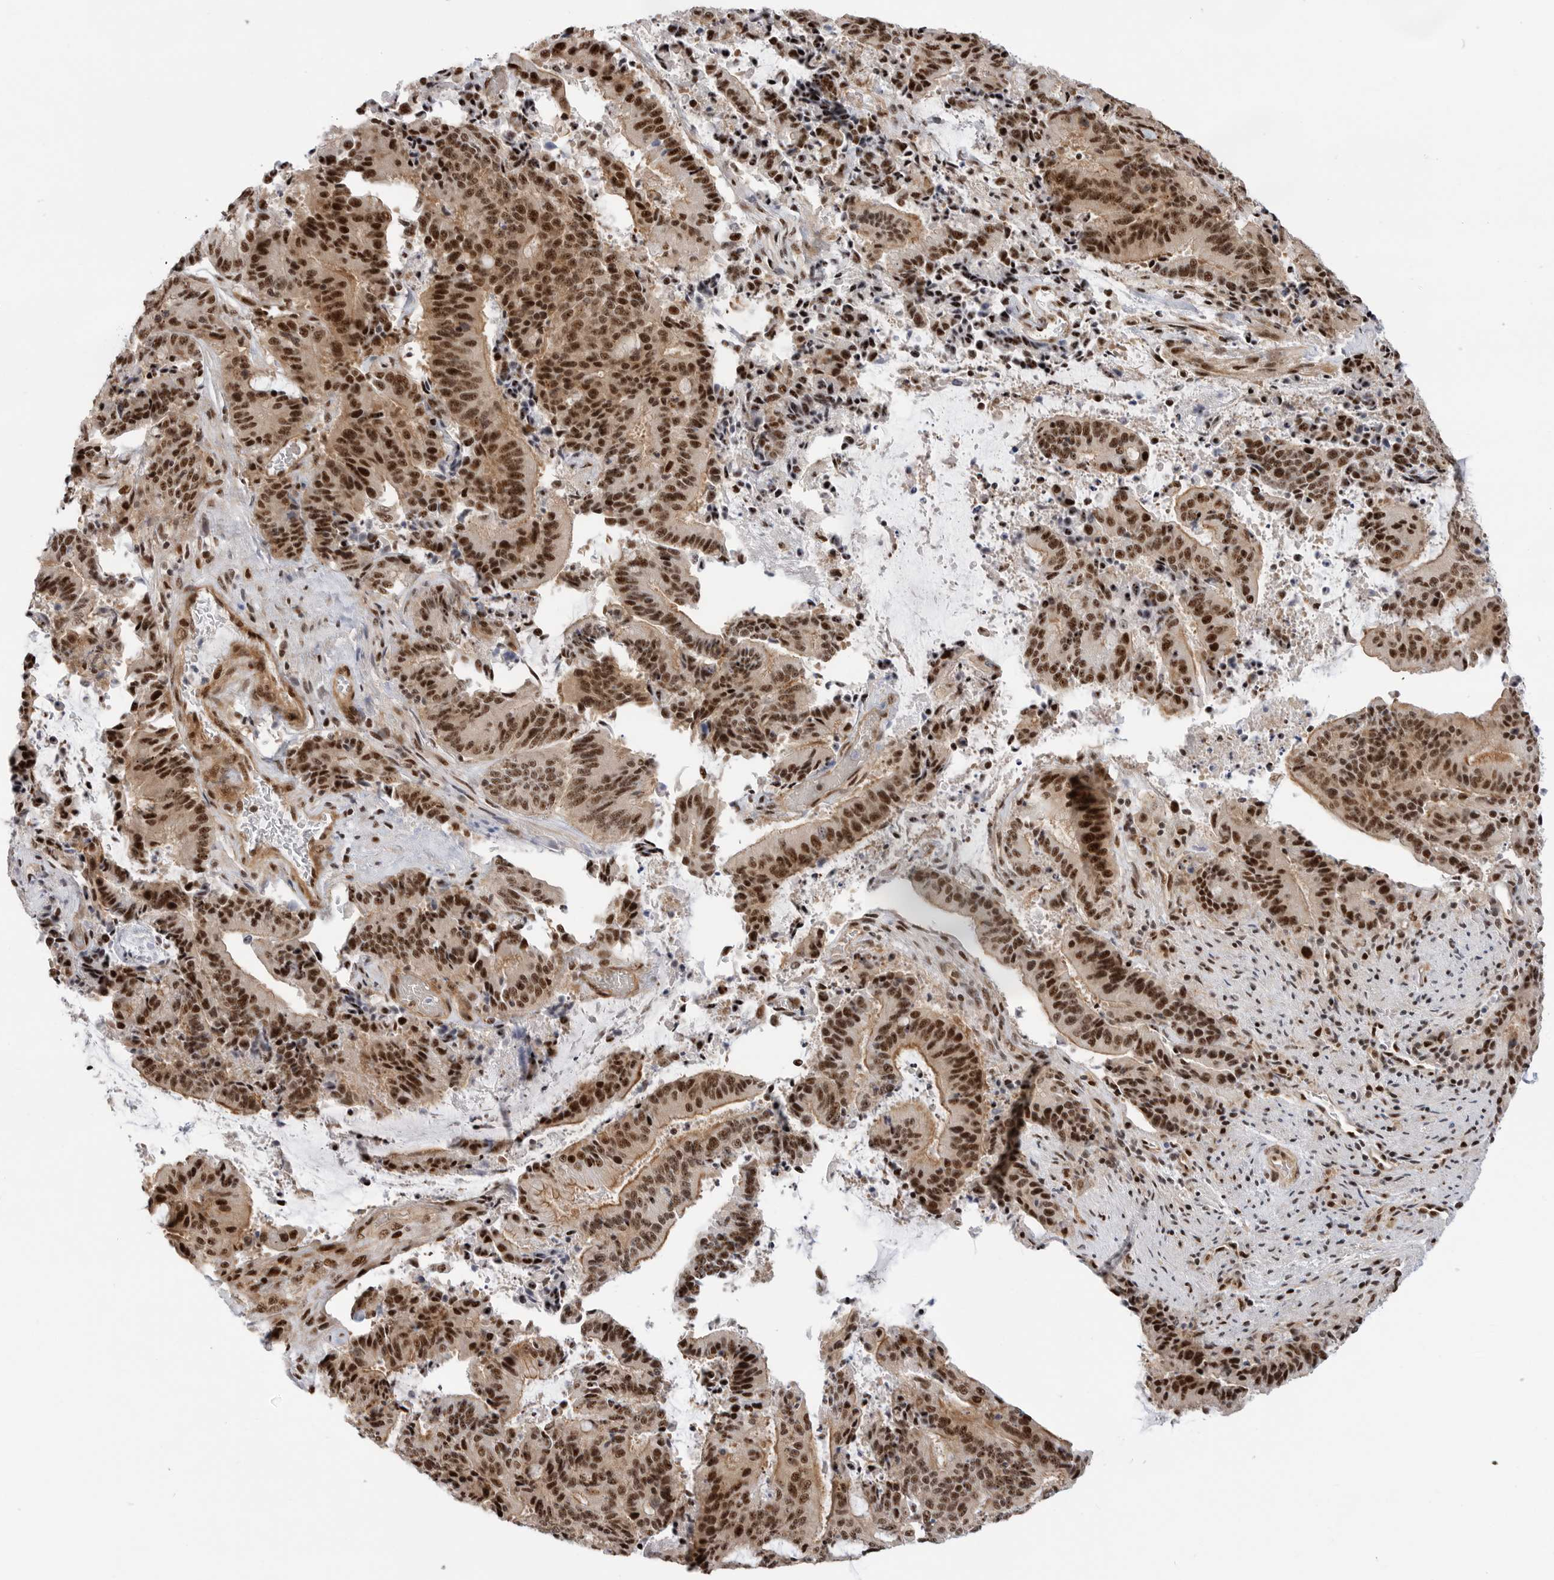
{"staining": {"intensity": "strong", "quantity": ">75%", "location": "cytoplasmic/membranous,nuclear"}, "tissue": "liver cancer", "cell_type": "Tumor cells", "image_type": "cancer", "snomed": [{"axis": "morphology", "description": "Normal tissue, NOS"}, {"axis": "morphology", "description": "Cholangiocarcinoma"}, {"axis": "topography", "description": "Liver"}, {"axis": "topography", "description": "Peripheral nerve tissue"}], "caption": "Protein analysis of liver cholangiocarcinoma tissue exhibits strong cytoplasmic/membranous and nuclear staining in about >75% of tumor cells. The staining was performed using DAB (3,3'-diaminobenzidine), with brown indicating positive protein expression. Nuclei are stained blue with hematoxylin.", "gene": "GPATCH2", "patient": {"sex": "female", "age": 73}}